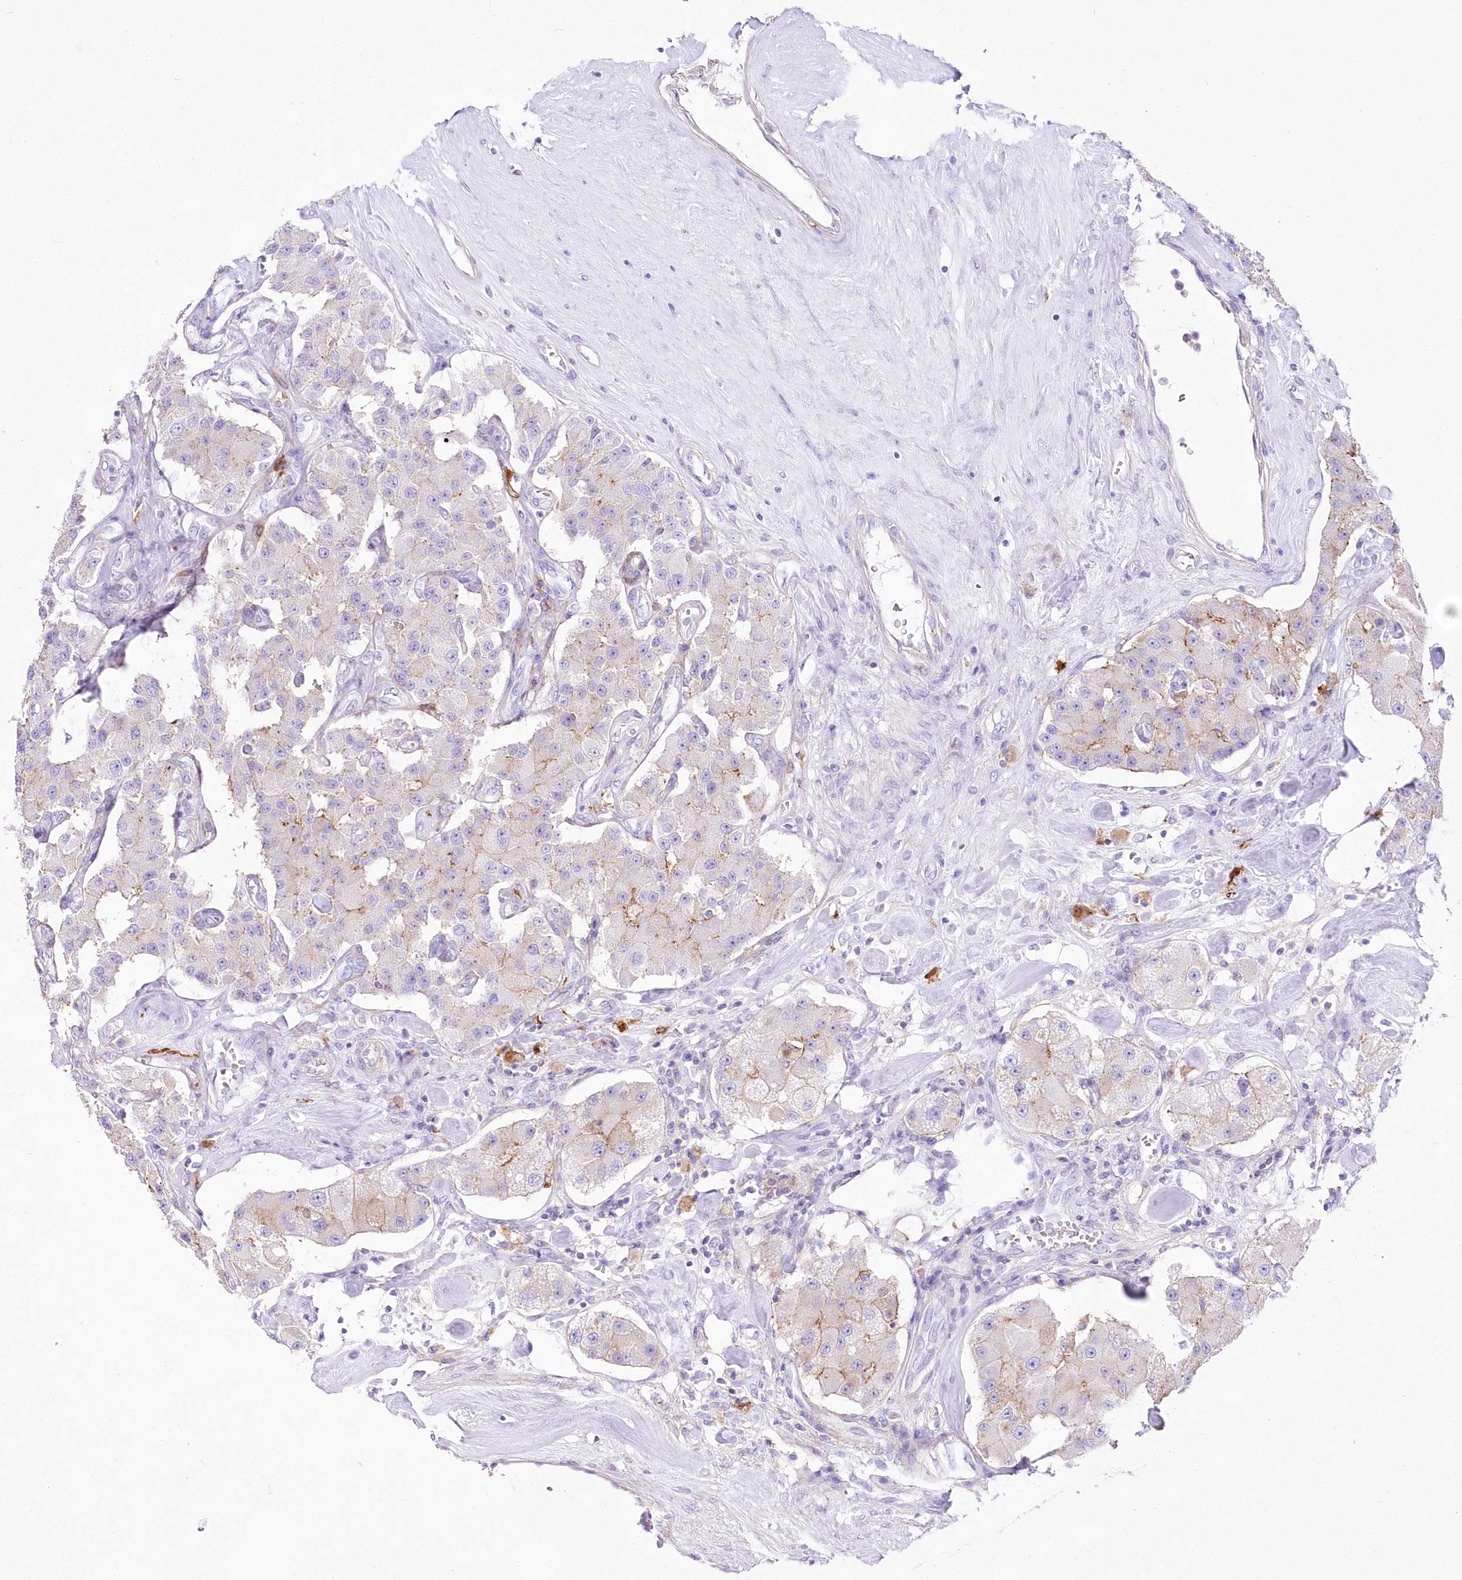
{"staining": {"intensity": "negative", "quantity": "none", "location": "none"}, "tissue": "carcinoid", "cell_type": "Tumor cells", "image_type": "cancer", "snomed": [{"axis": "morphology", "description": "Carcinoid, malignant, NOS"}, {"axis": "topography", "description": "Pancreas"}], "caption": "Immunohistochemical staining of human carcinoid displays no significant staining in tumor cells. The staining is performed using DAB brown chromogen with nuclei counter-stained in using hematoxylin.", "gene": "DNAJC19", "patient": {"sex": "male", "age": 41}}